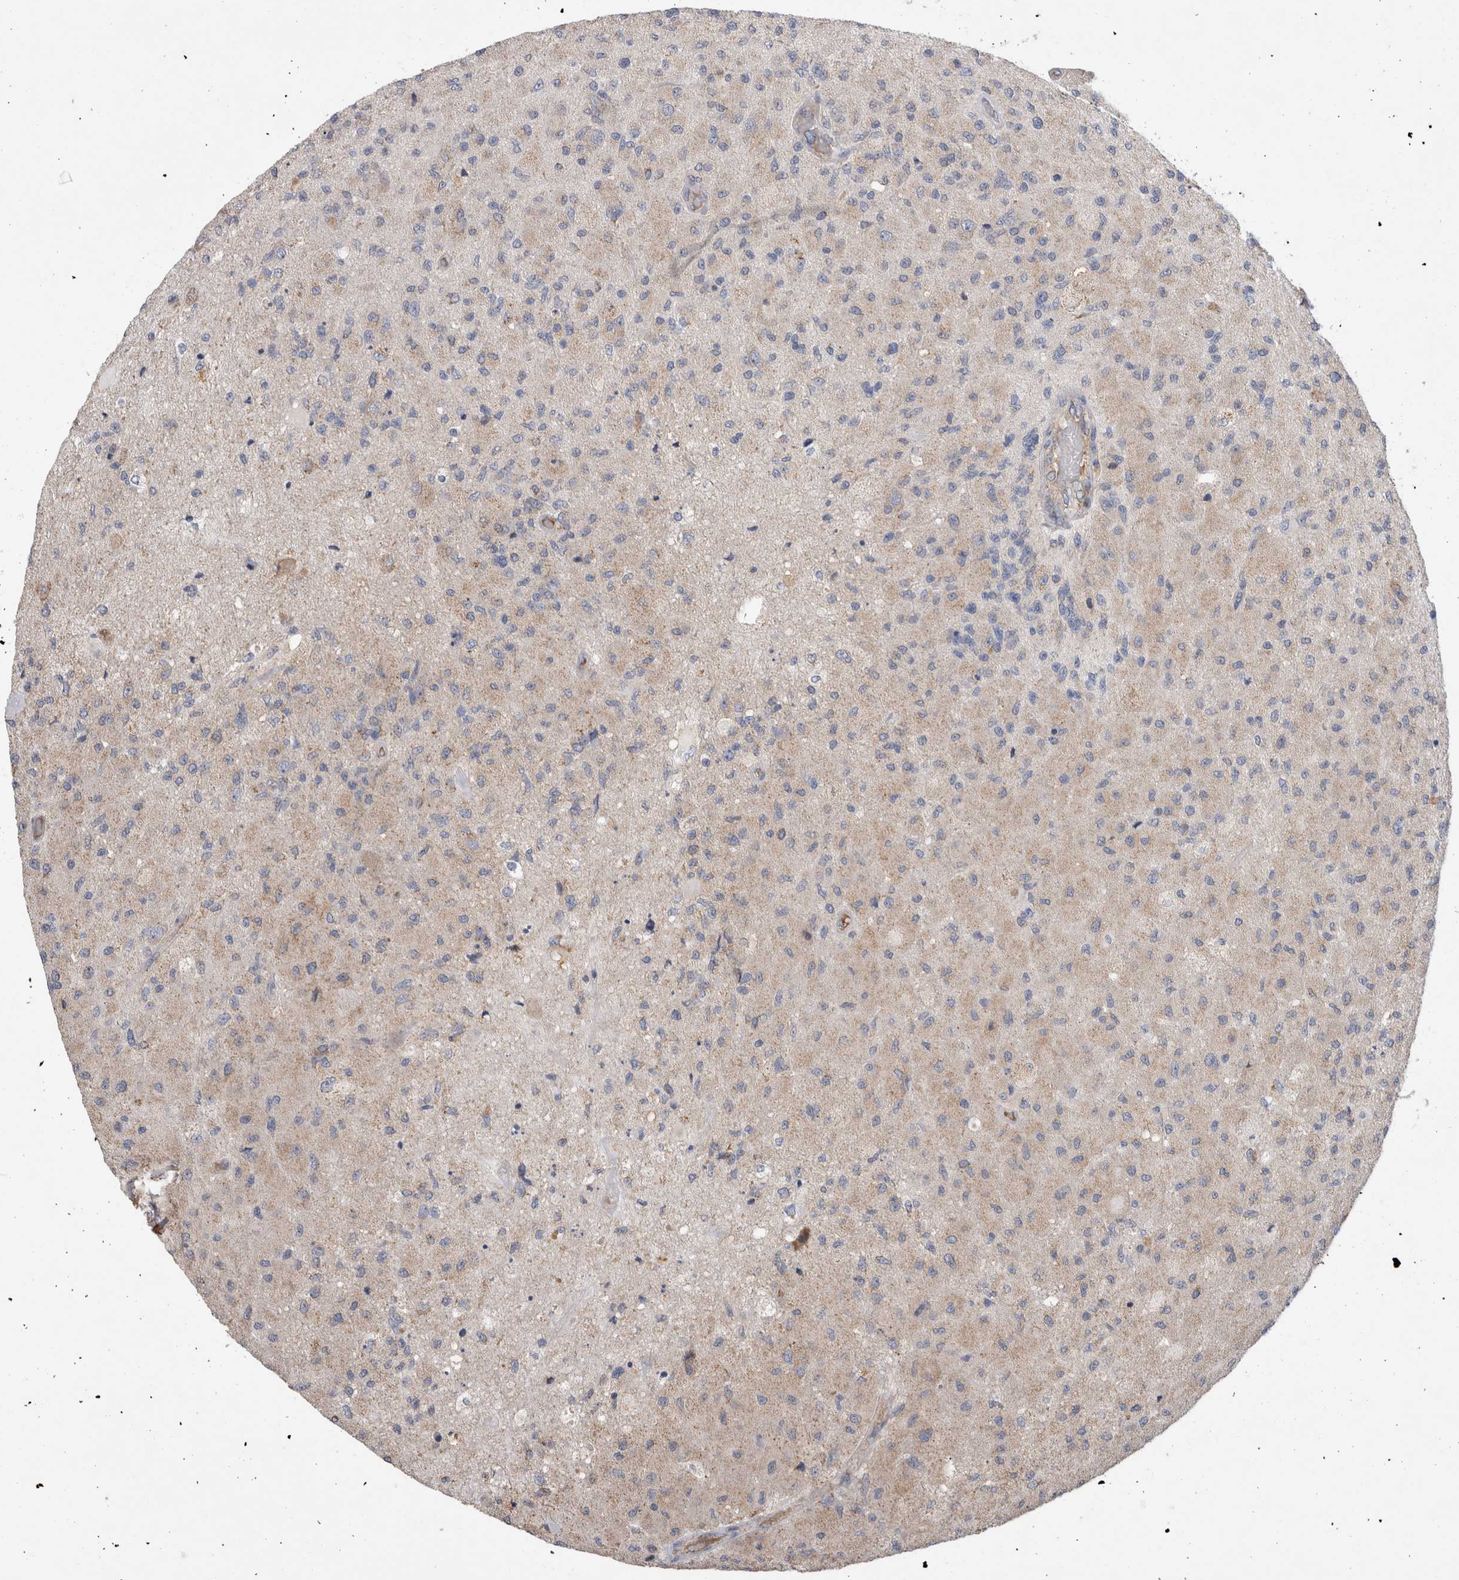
{"staining": {"intensity": "negative", "quantity": "none", "location": "none"}, "tissue": "glioma", "cell_type": "Tumor cells", "image_type": "cancer", "snomed": [{"axis": "morphology", "description": "Normal tissue, NOS"}, {"axis": "morphology", "description": "Glioma, malignant, High grade"}, {"axis": "topography", "description": "Cerebral cortex"}], "caption": "High-grade glioma (malignant) stained for a protein using immunohistochemistry (IHC) shows no expression tumor cells.", "gene": "IARS2", "patient": {"sex": "male", "age": 77}}